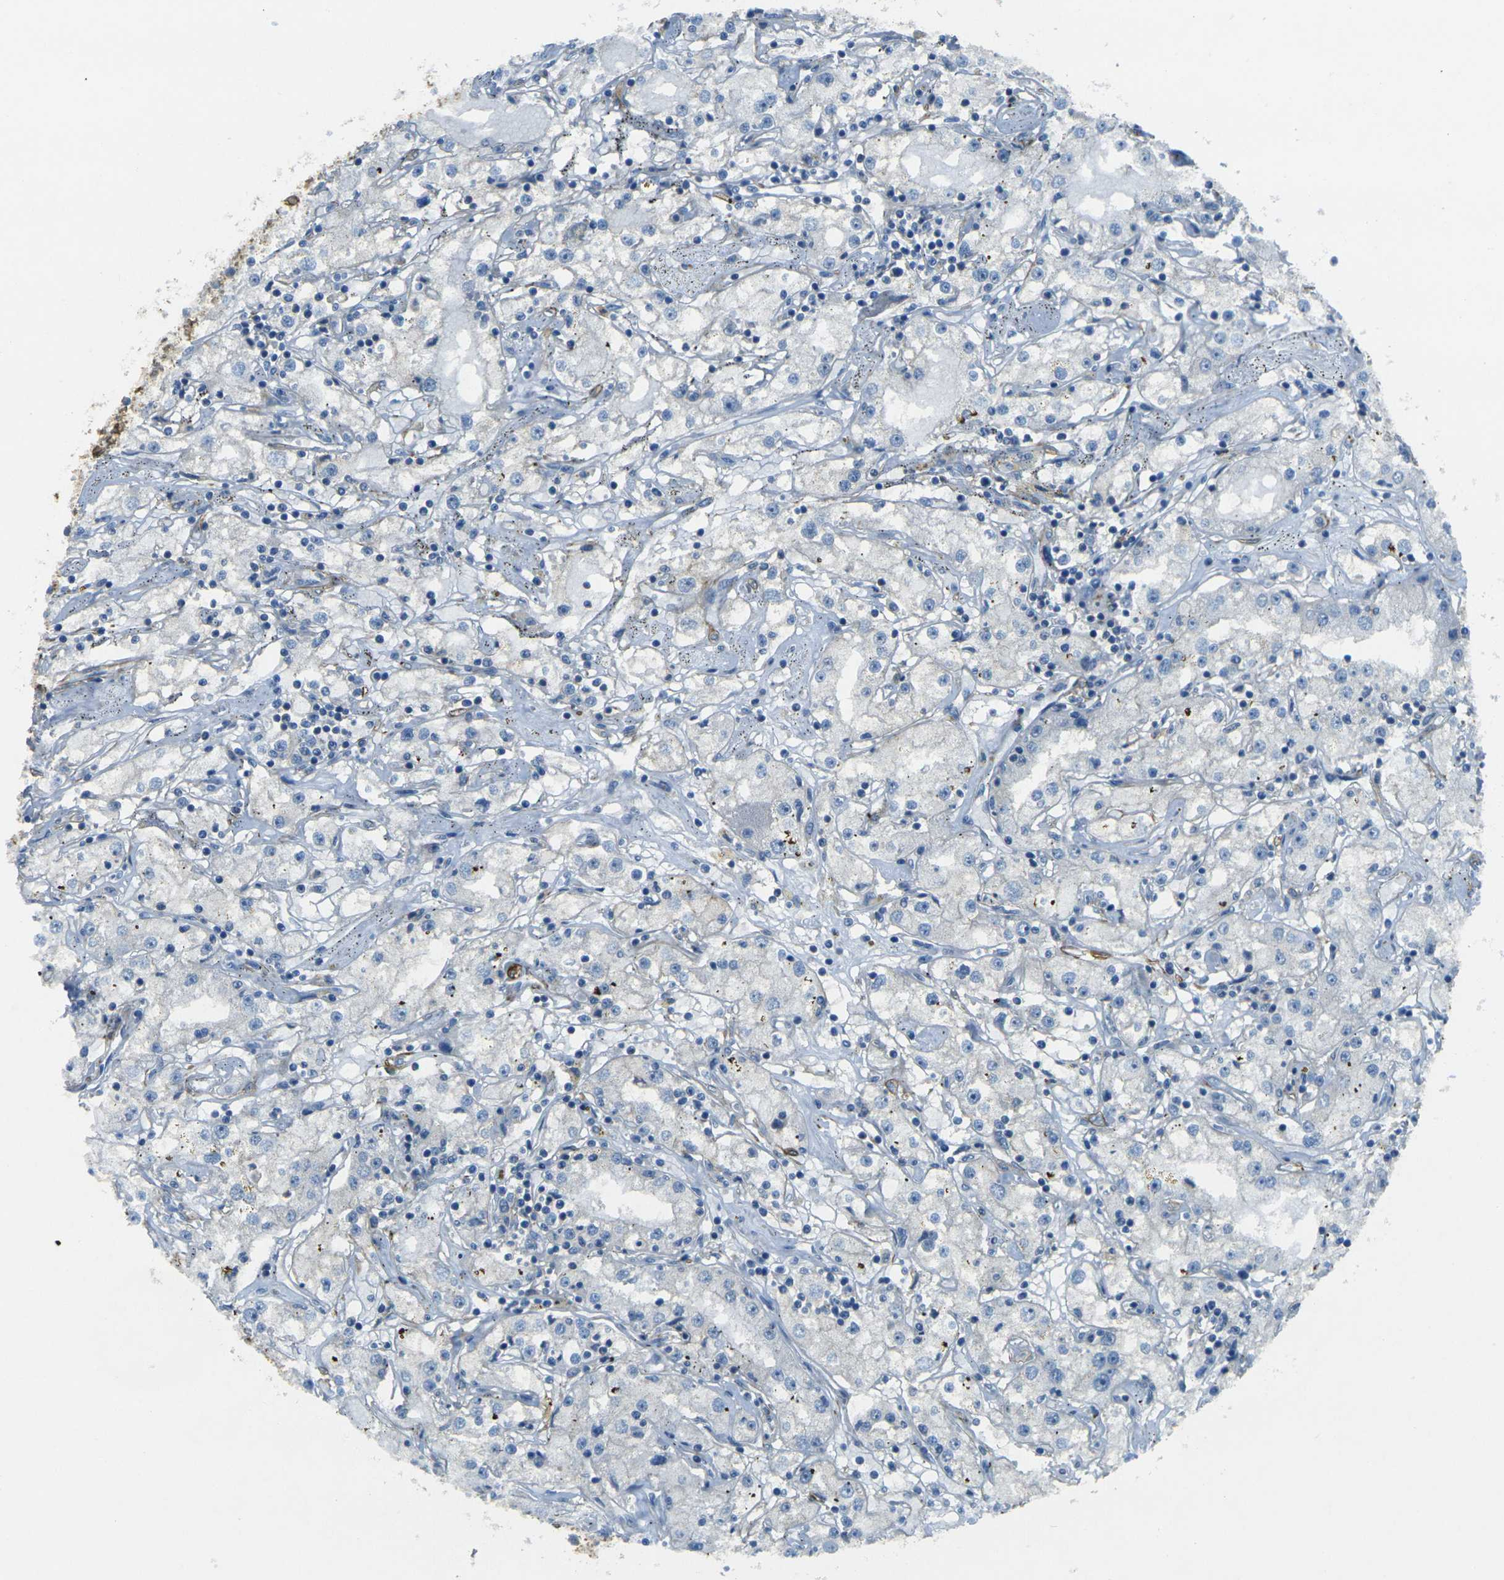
{"staining": {"intensity": "negative", "quantity": "none", "location": "none"}, "tissue": "renal cancer", "cell_type": "Tumor cells", "image_type": "cancer", "snomed": [{"axis": "morphology", "description": "Adenocarcinoma, NOS"}, {"axis": "topography", "description": "Kidney"}], "caption": "Histopathology image shows no protein positivity in tumor cells of renal cancer tissue.", "gene": "EPHA7", "patient": {"sex": "male", "age": 56}}